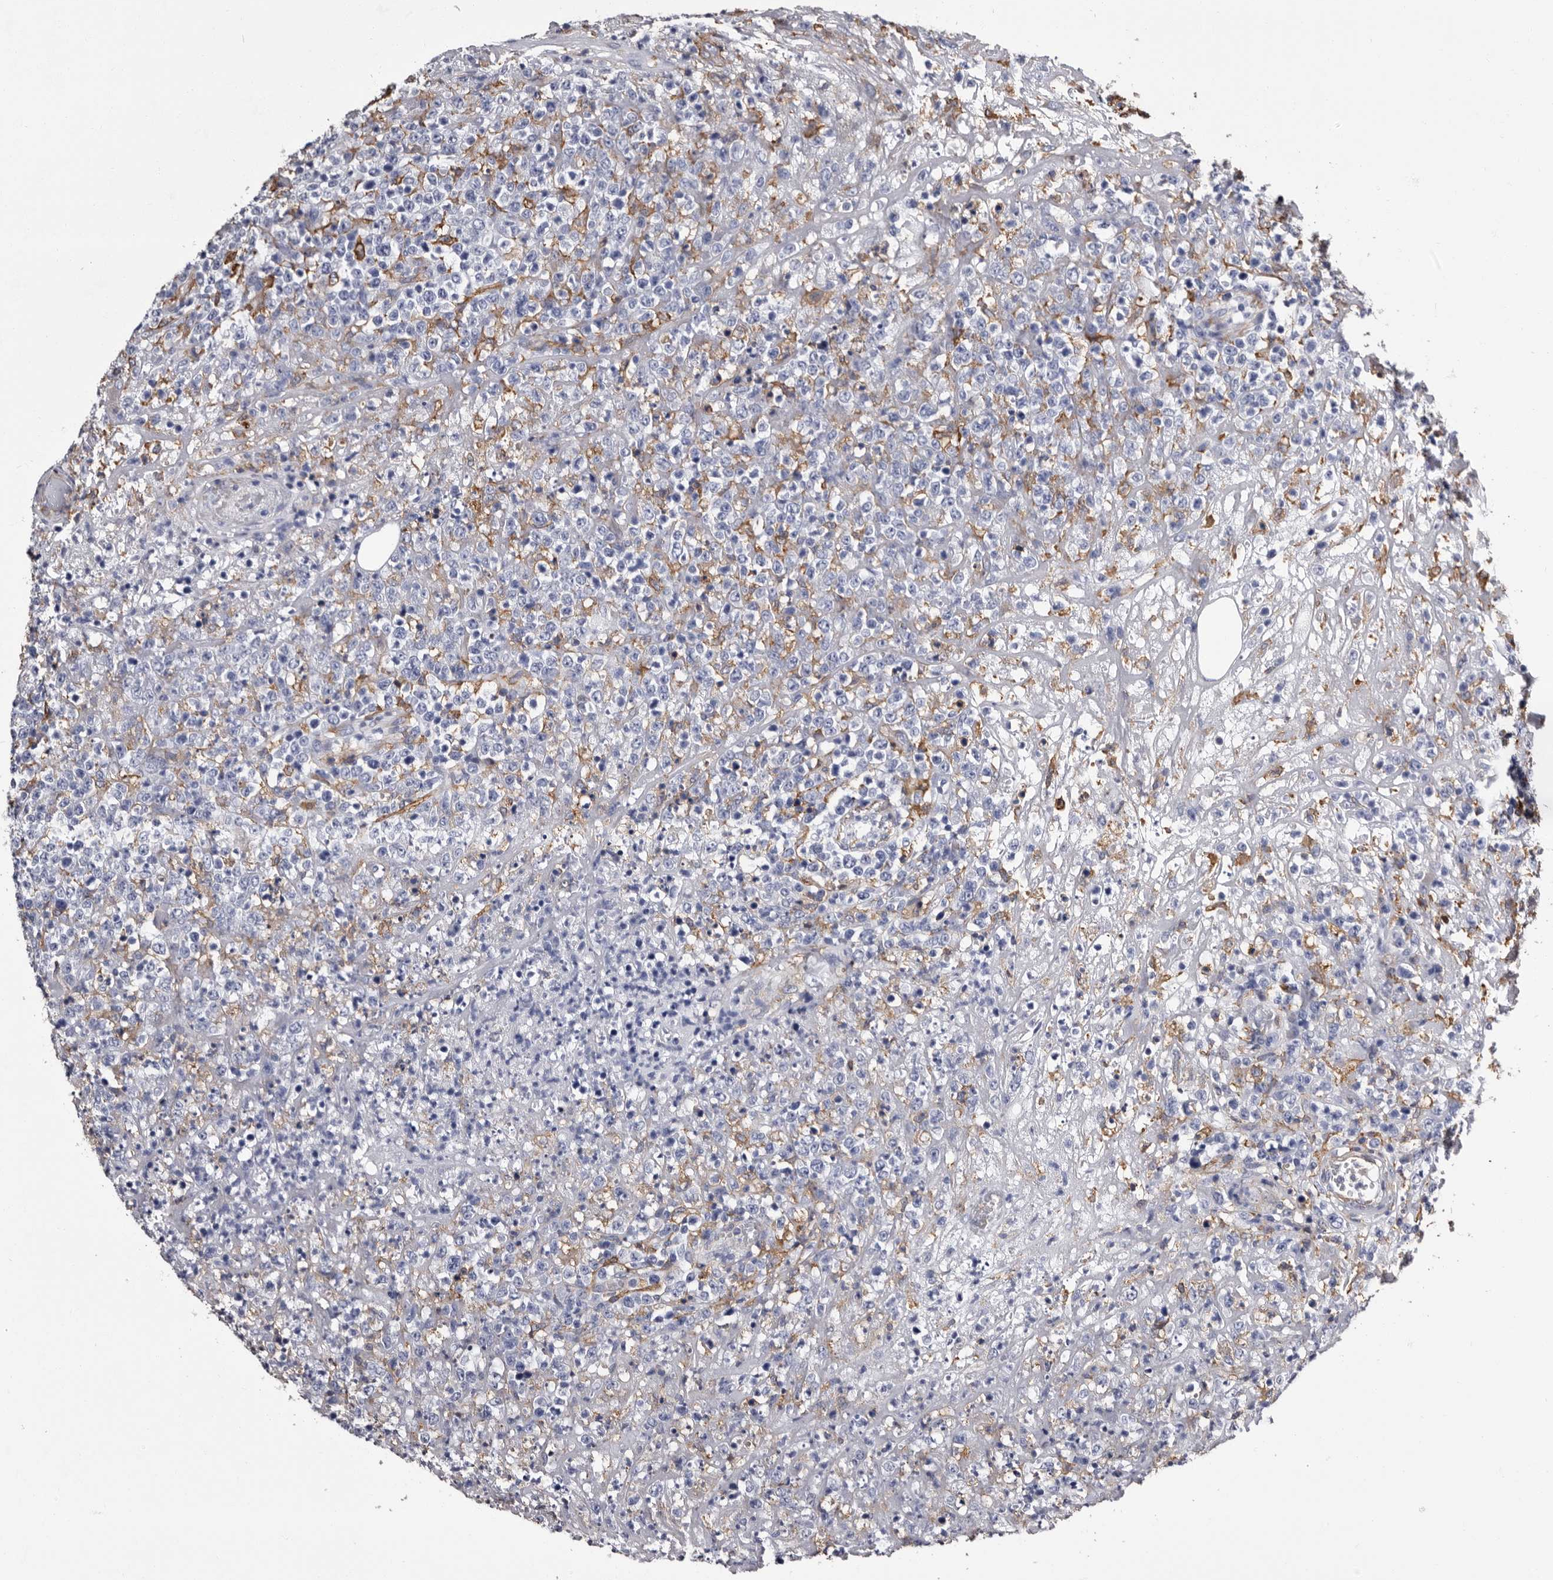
{"staining": {"intensity": "negative", "quantity": "none", "location": "none"}, "tissue": "lymphoma", "cell_type": "Tumor cells", "image_type": "cancer", "snomed": [{"axis": "morphology", "description": "Malignant lymphoma, non-Hodgkin's type, High grade"}, {"axis": "topography", "description": "Colon"}], "caption": "Immunohistochemistry image of neoplastic tissue: lymphoma stained with DAB exhibits no significant protein positivity in tumor cells.", "gene": "EPB41L3", "patient": {"sex": "female", "age": 53}}